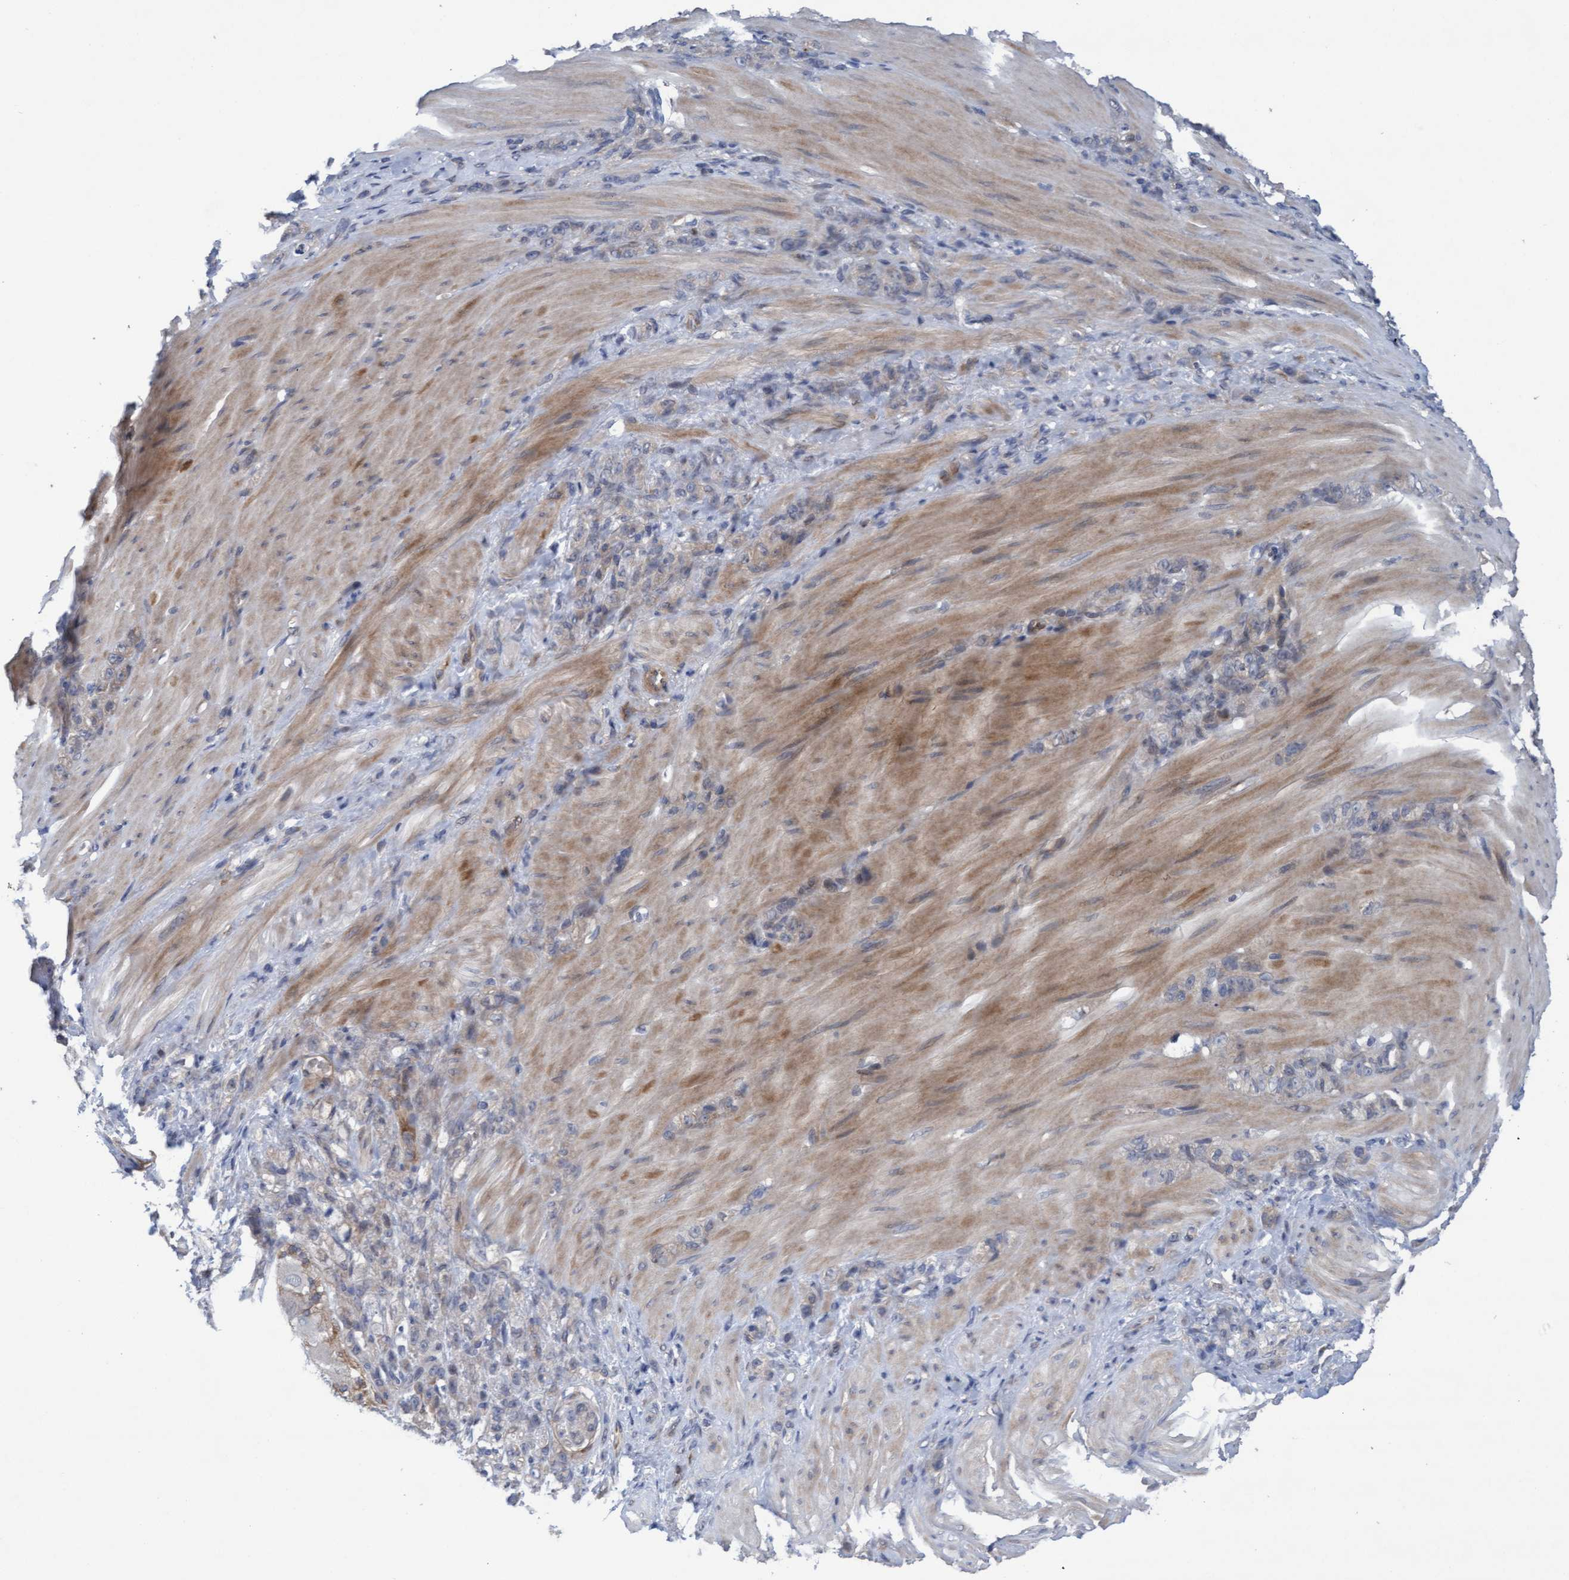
{"staining": {"intensity": "negative", "quantity": "none", "location": "none"}, "tissue": "stomach cancer", "cell_type": "Tumor cells", "image_type": "cancer", "snomed": [{"axis": "morphology", "description": "Normal tissue, NOS"}, {"axis": "morphology", "description": "Adenocarcinoma, NOS"}, {"axis": "topography", "description": "Stomach"}], "caption": "Tumor cells are negative for brown protein staining in stomach cancer (adenocarcinoma).", "gene": "PLCD1", "patient": {"sex": "male", "age": 82}}